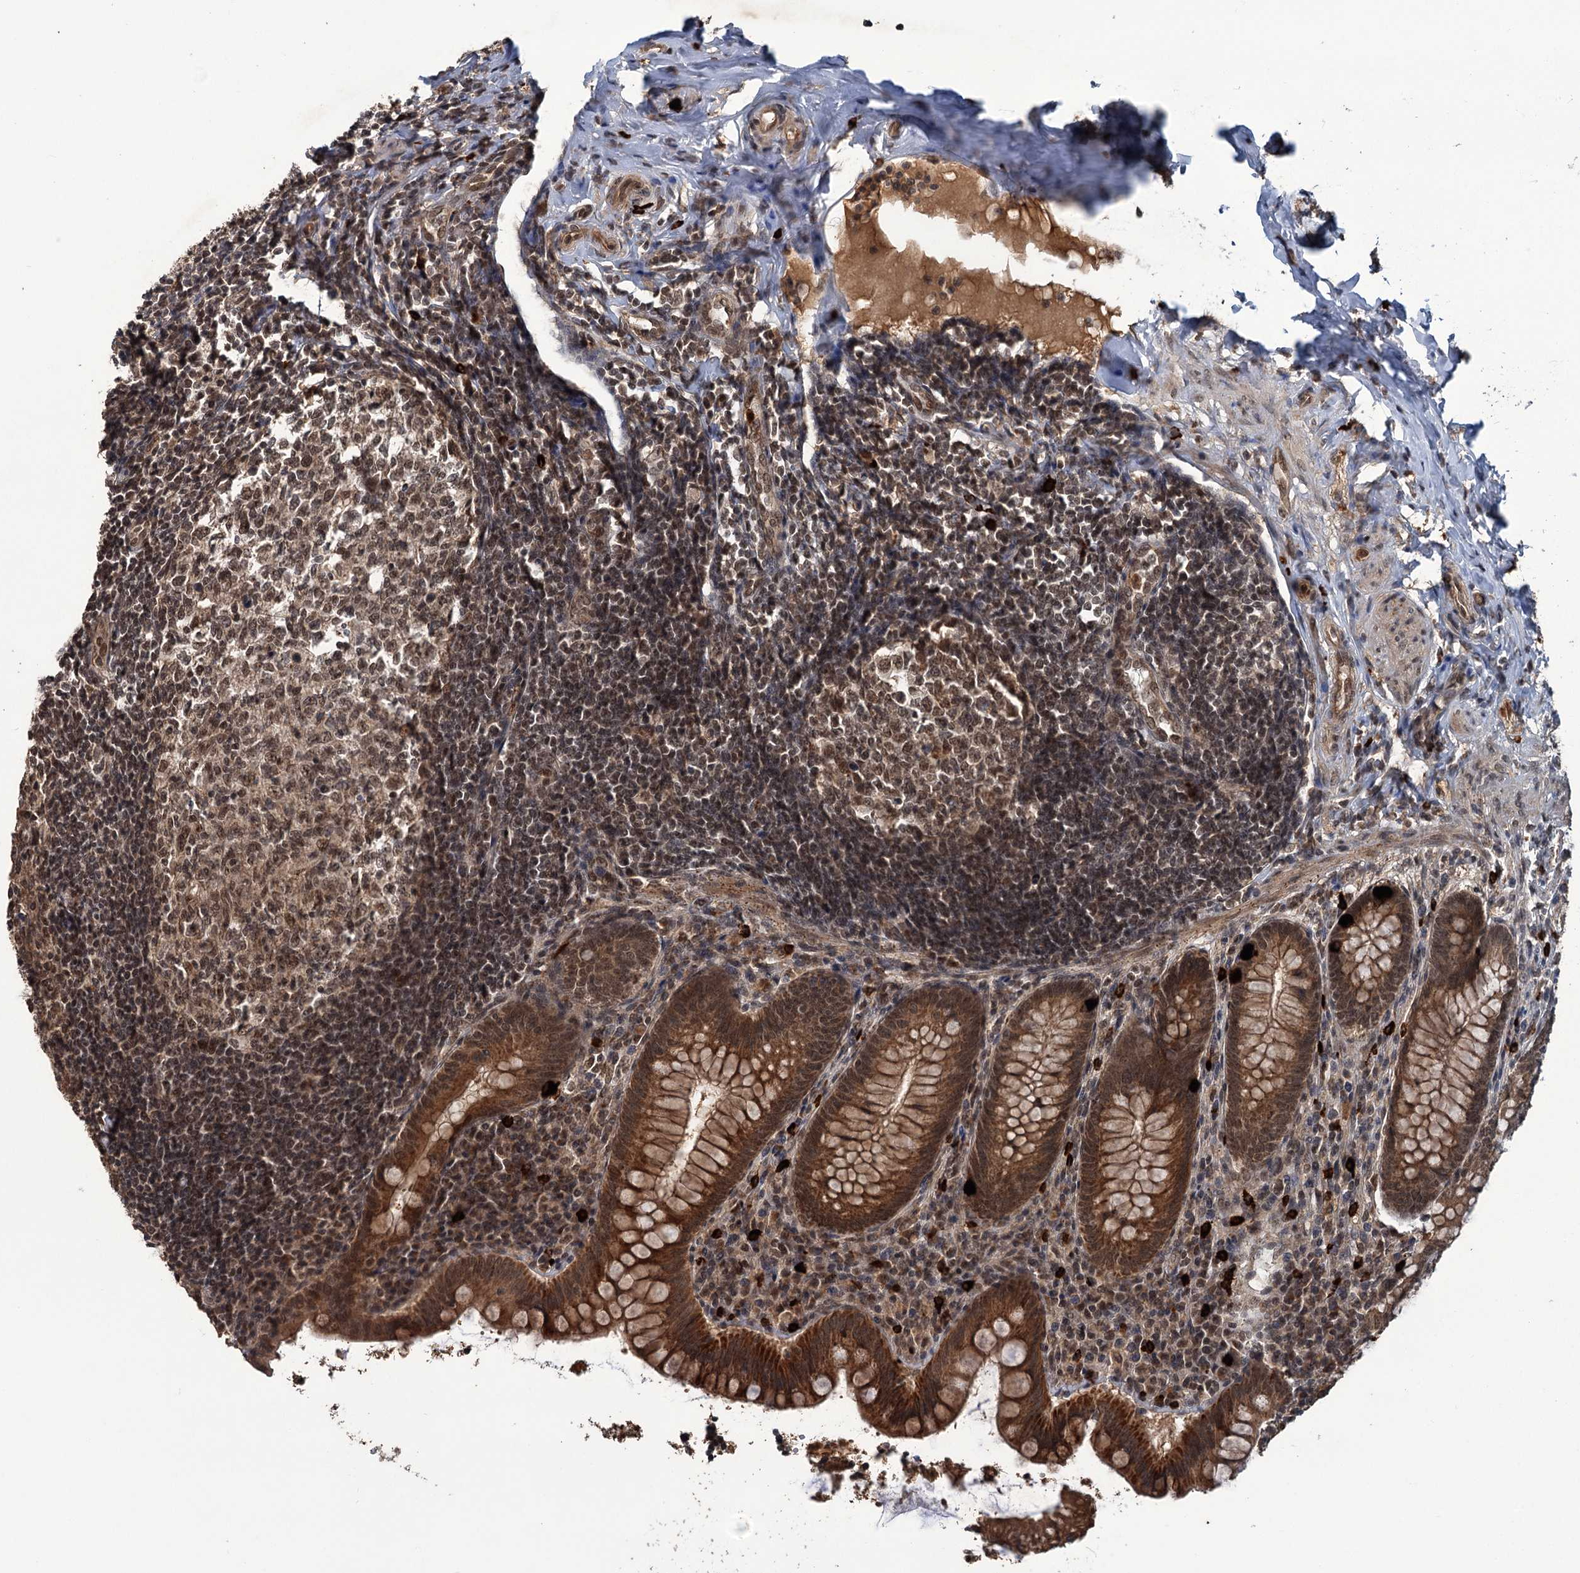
{"staining": {"intensity": "strong", "quantity": ">75%", "location": "cytoplasmic/membranous"}, "tissue": "appendix", "cell_type": "Glandular cells", "image_type": "normal", "snomed": [{"axis": "morphology", "description": "Normal tissue, NOS"}, {"axis": "topography", "description": "Appendix"}], "caption": "A micrograph showing strong cytoplasmic/membranous expression in approximately >75% of glandular cells in normal appendix, as visualized by brown immunohistochemical staining.", "gene": "KANSL2", "patient": {"sex": "female", "age": 33}}